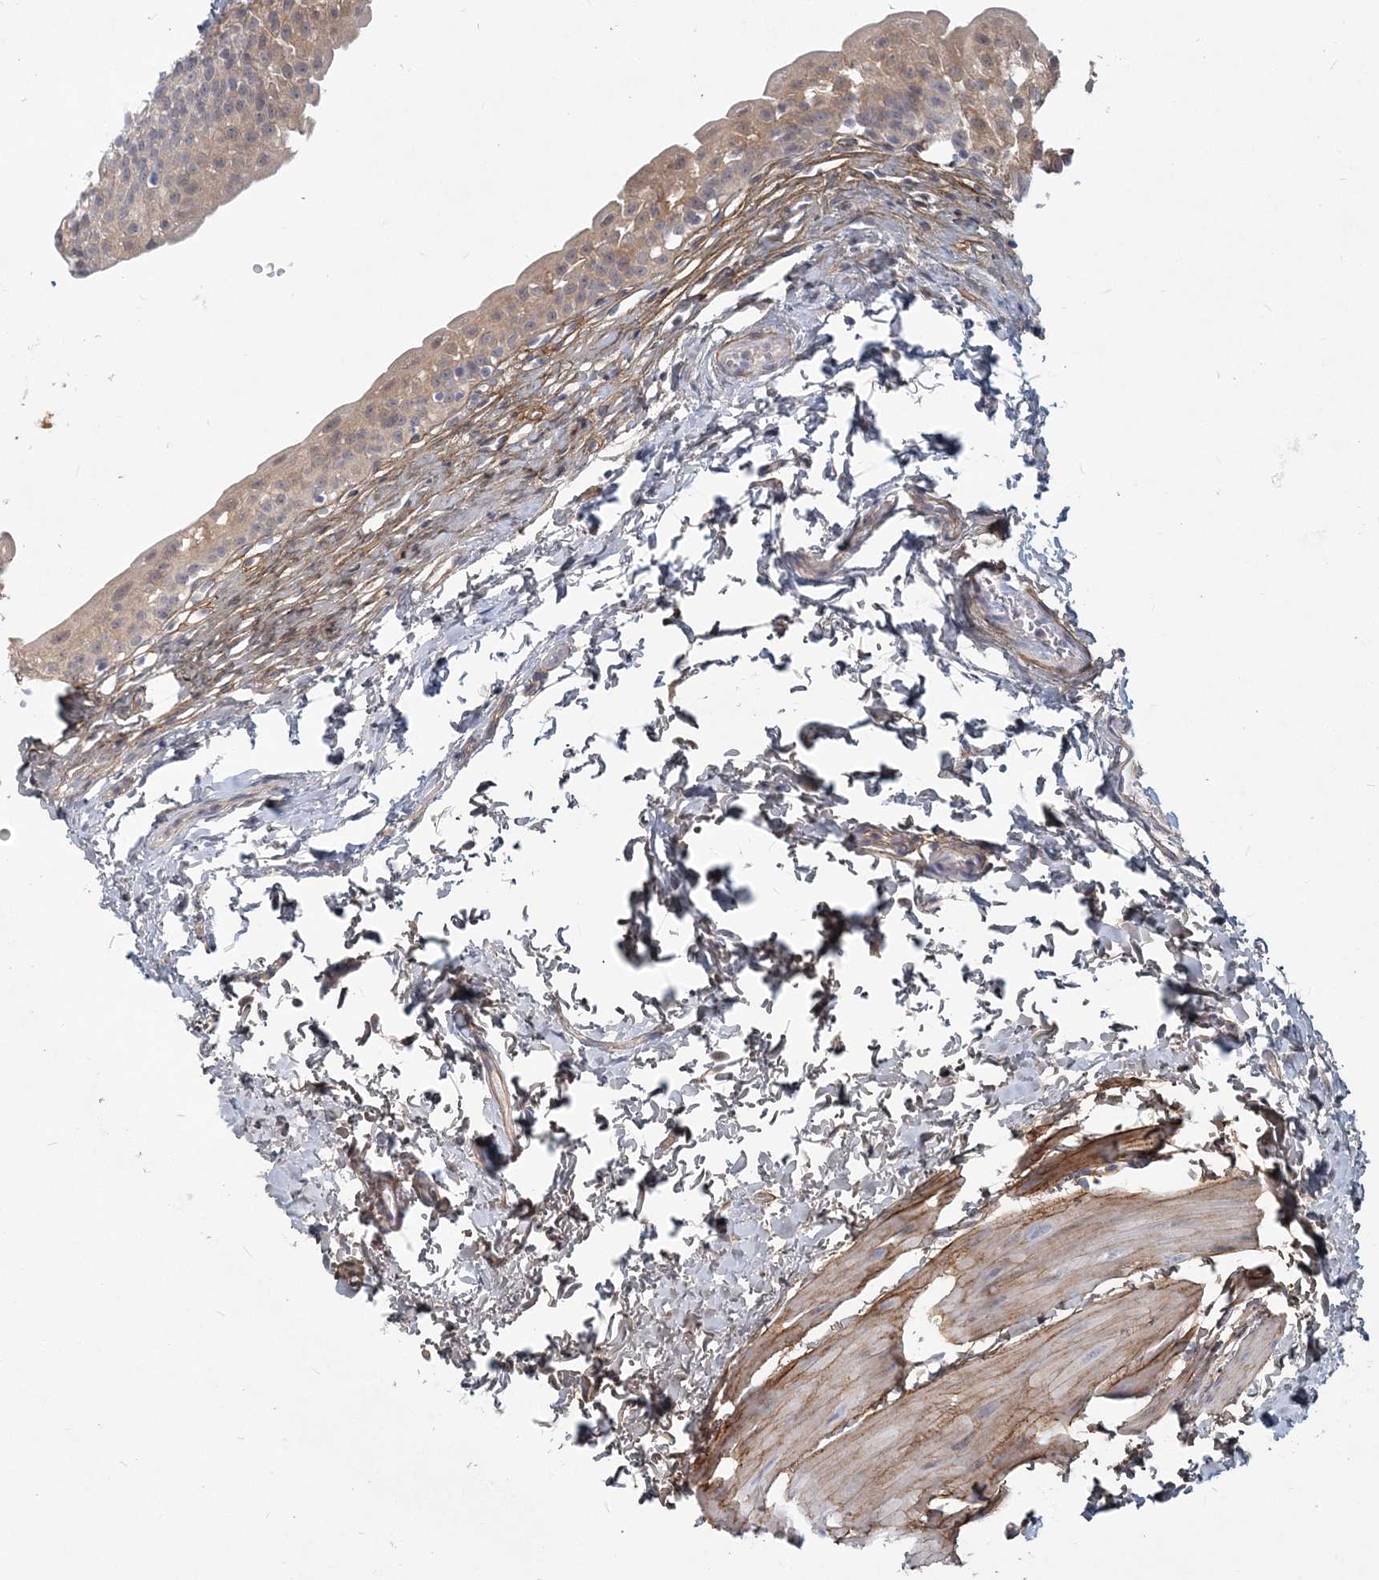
{"staining": {"intensity": "weak", "quantity": "25%-75%", "location": "cytoplasmic/membranous"}, "tissue": "urinary bladder", "cell_type": "Urothelial cells", "image_type": "normal", "snomed": [{"axis": "morphology", "description": "Normal tissue, NOS"}, {"axis": "topography", "description": "Urinary bladder"}], "caption": "Immunohistochemistry staining of normal urinary bladder, which reveals low levels of weak cytoplasmic/membranous expression in about 25%-75% of urothelial cells indicating weak cytoplasmic/membranous protein staining. The staining was performed using DAB (3,3'-diaminobenzidine) (brown) for protein detection and nuclei were counterstained in hematoxylin (blue).", "gene": "GMPPA", "patient": {"sex": "male", "age": 51}}